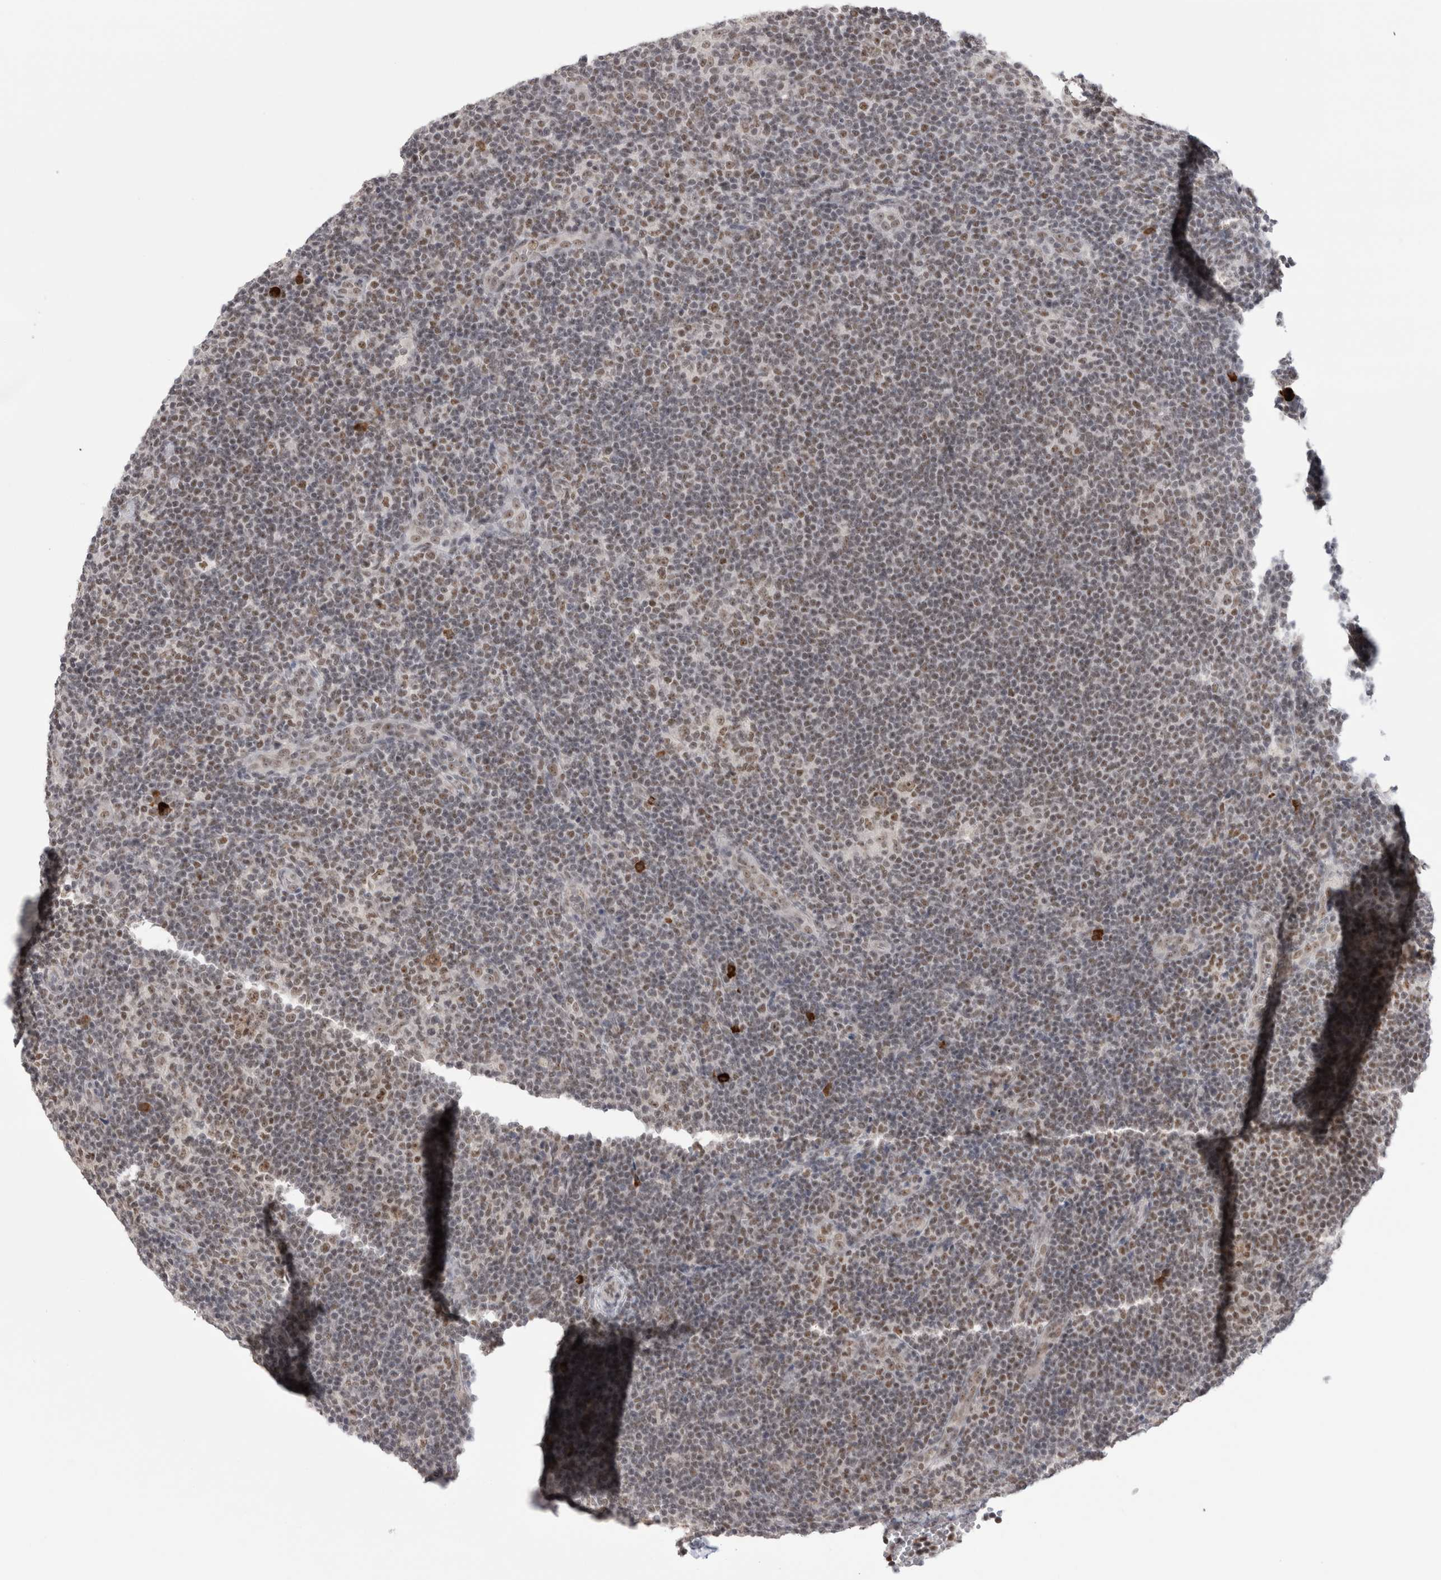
{"staining": {"intensity": "moderate", "quantity": ">75%", "location": "nuclear"}, "tissue": "lymphoma", "cell_type": "Tumor cells", "image_type": "cancer", "snomed": [{"axis": "morphology", "description": "Hodgkin's disease, NOS"}, {"axis": "topography", "description": "Lymph node"}], "caption": "Lymphoma was stained to show a protein in brown. There is medium levels of moderate nuclear staining in about >75% of tumor cells. The staining was performed using DAB to visualize the protein expression in brown, while the nuclei were stained in blue with hematoxylin (Magnification: 20x).", "gene": "ZNF24", "patient": {"sex": "female", "age": 57}}